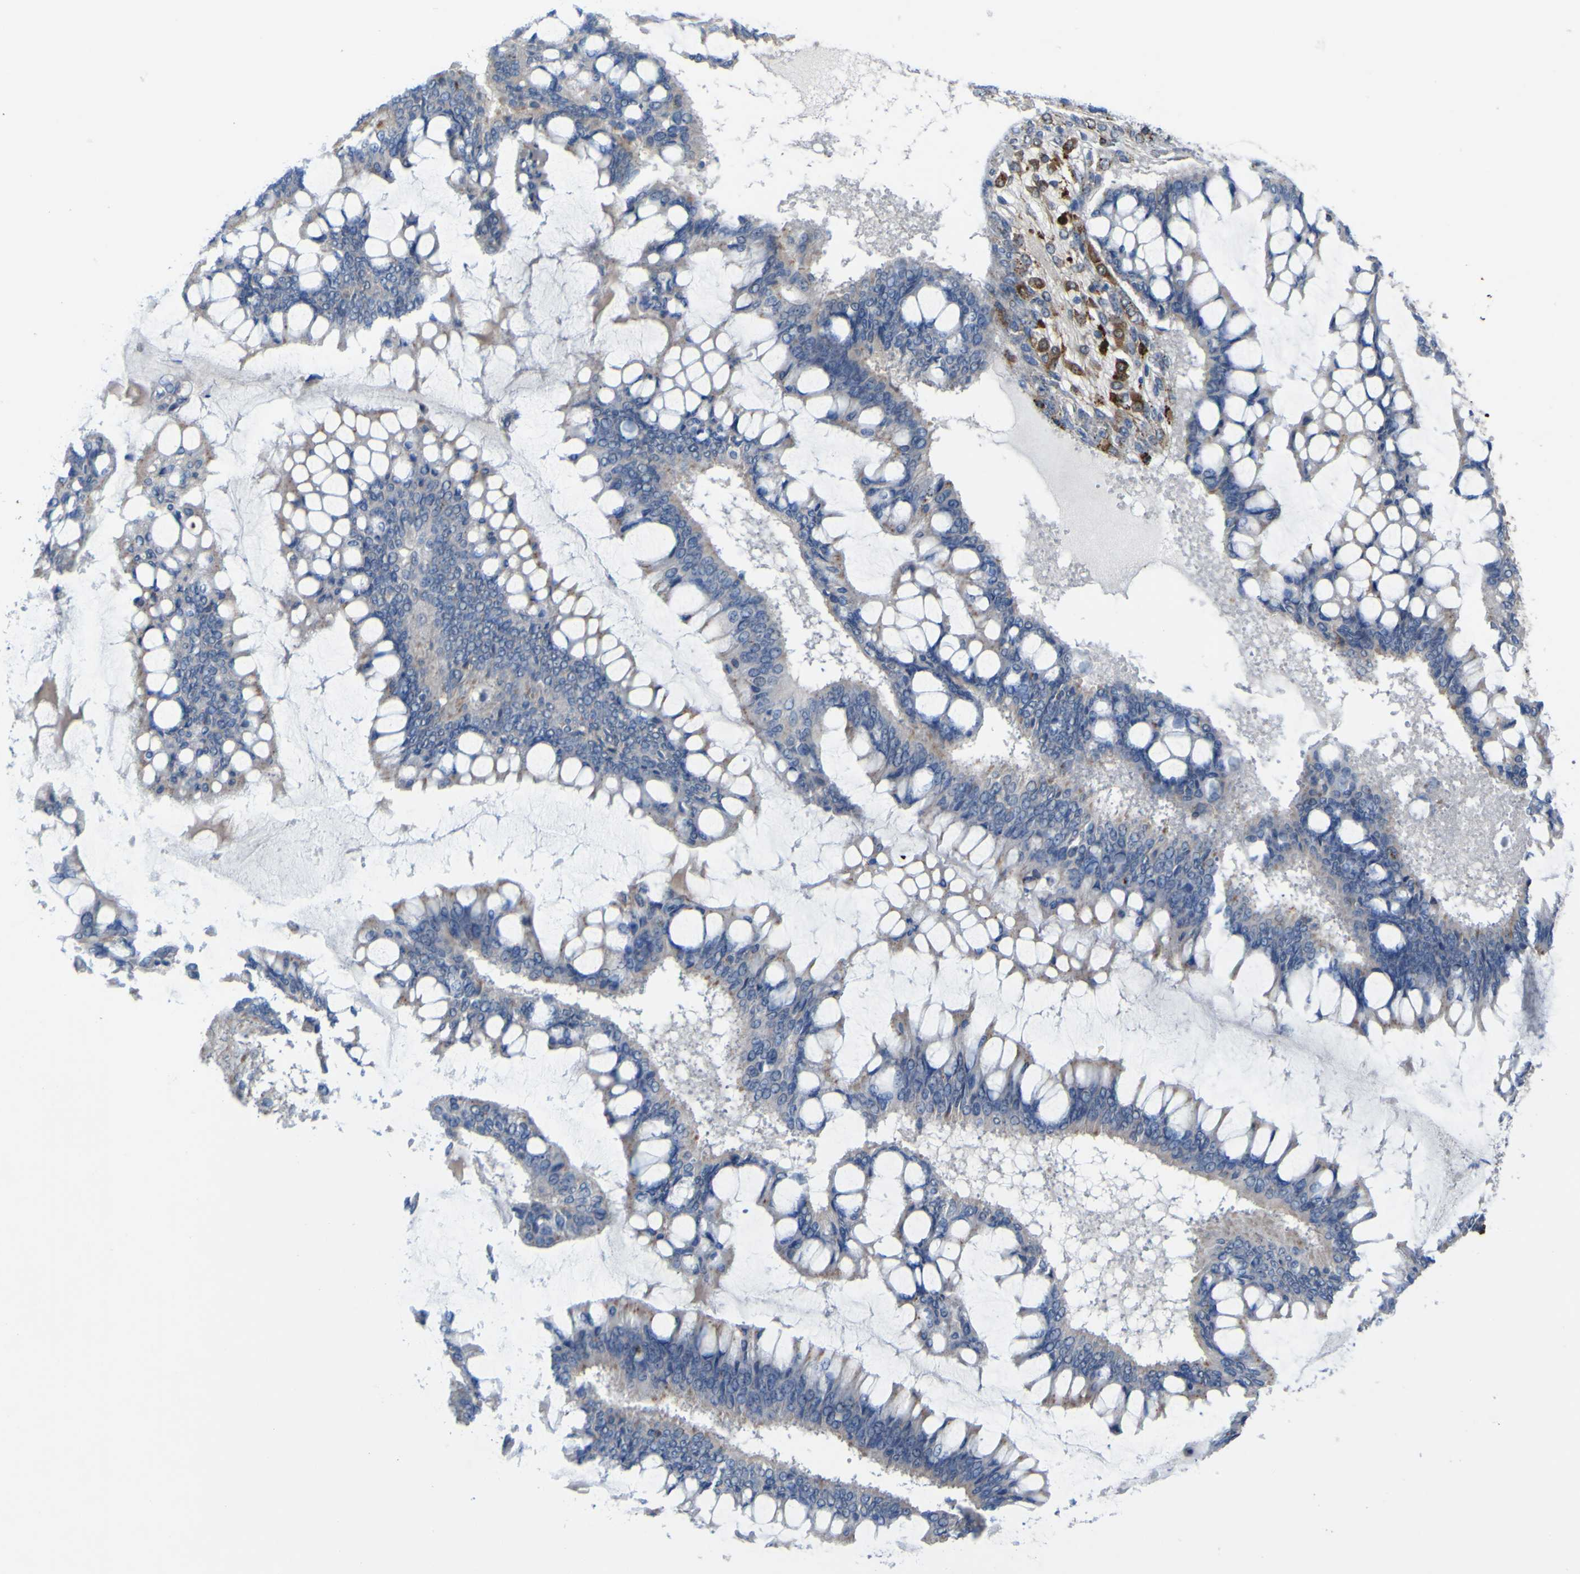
{"staining": {"intensity": "negative", "quantity": "none", "location": "none"}, "tissue": "ovarian cancer", "cell_type": "Tumor cells", "image_type": "cancer", "snomed": [{"axis": "morphology", "description": "Cystadenocarcinoma, mucinous, NOS"}, {"axis": "topography", "description": "Ovary"}], "caption": "Protein analysis of mucinous cystadenocarcinoma (ovarian) shows no significant positivity in tumor cells.", "gene": "PLD3", "patient": {"sex": "female", "age": 73}}